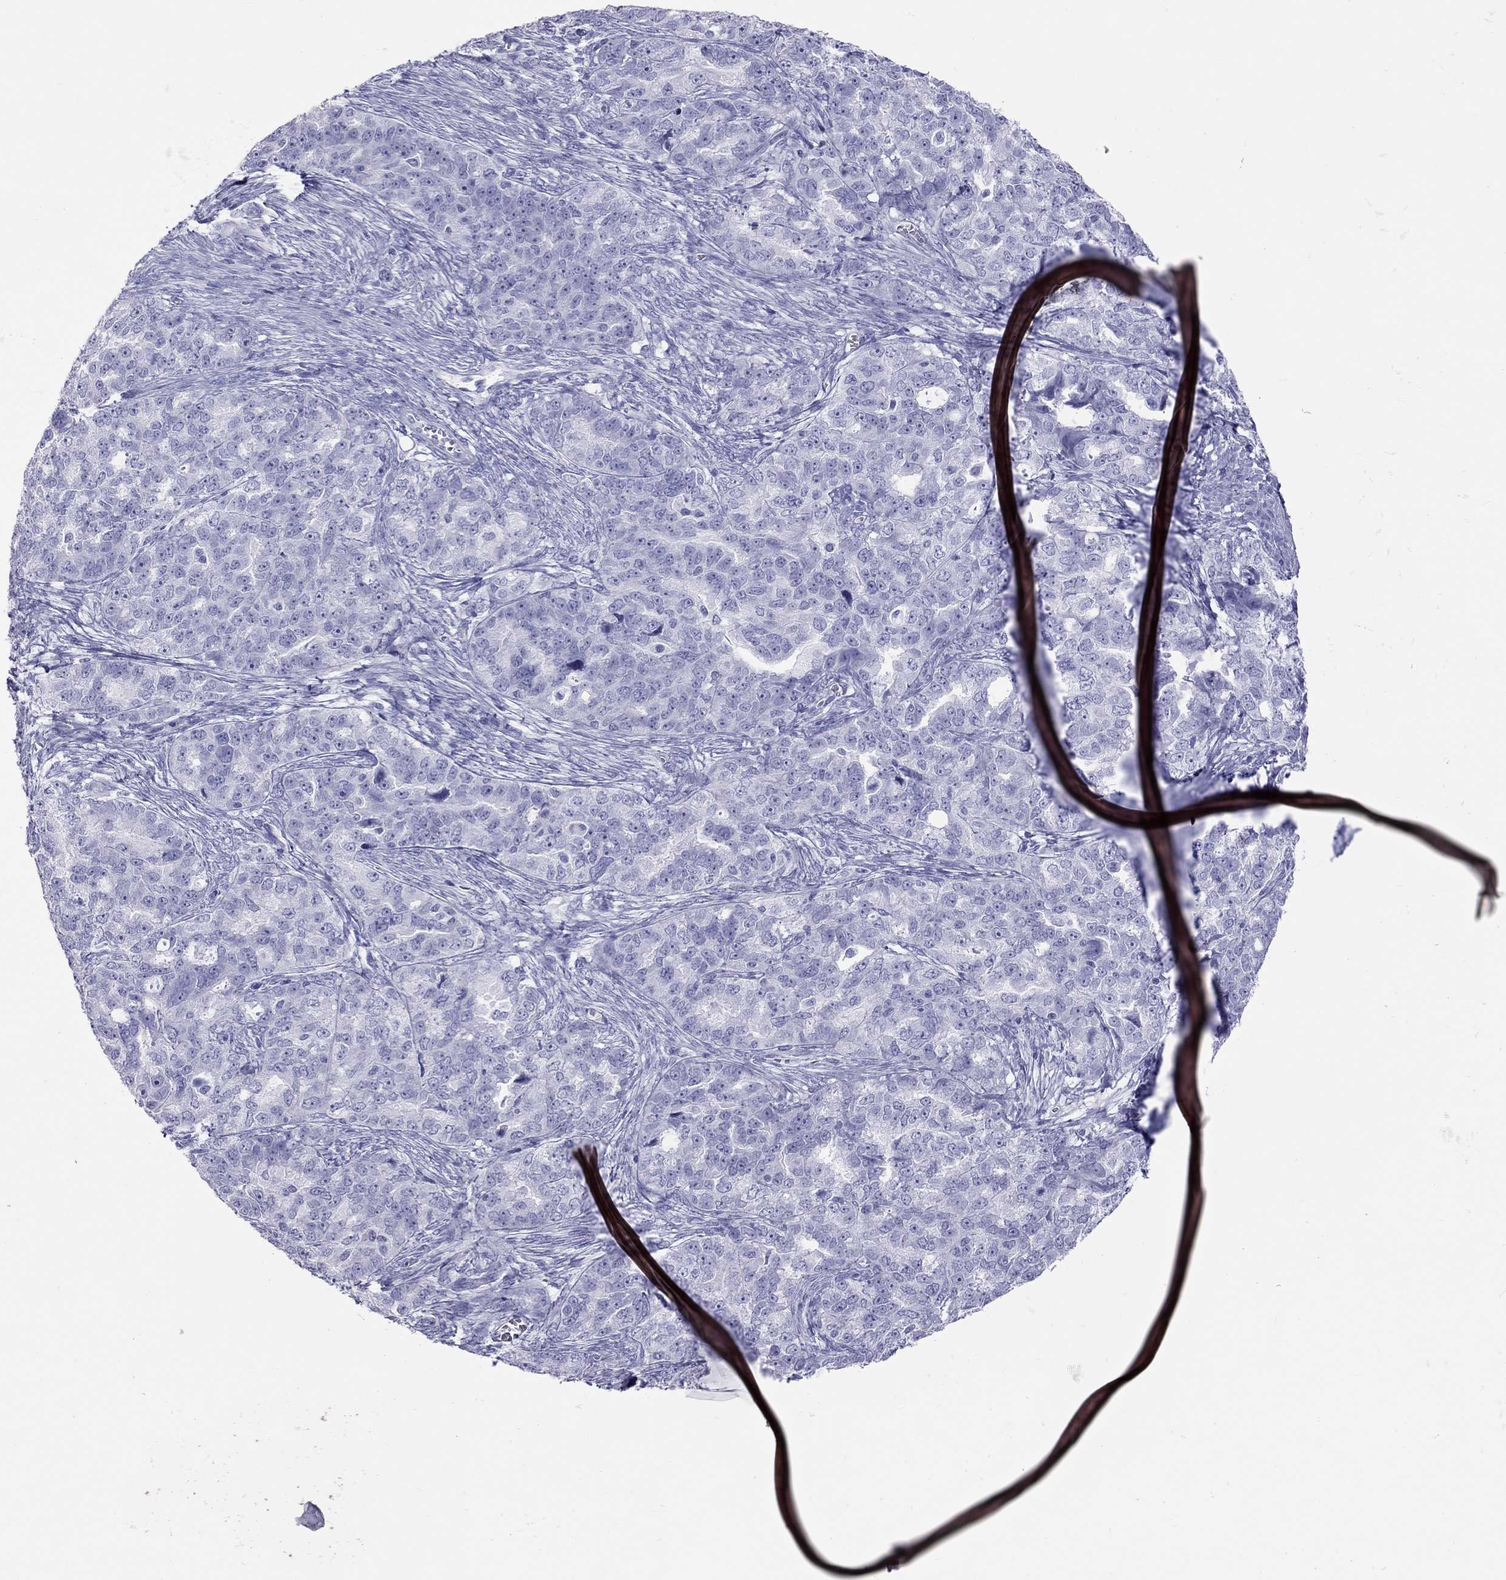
{"staining": {"intensity": "negative", "quantity": "none", "location": "none"}, "tissue": "ovarian cancer", "cell_type": "Tumor cells", "image_type": "cancer", "snomed": [{"axis": "morphology", "description": "Cystadenocarcinoma, serous, NOS"}, {"axis": "topography", "description": "Ovary"}], "caption": "This is an immunohistochemistry (IHC) image of human serous cystadenocarcinoma (ovarian). There is no staining in tumor cells.", "gene": "STAG3", "patient": {"sex": "female", "age": 51}}